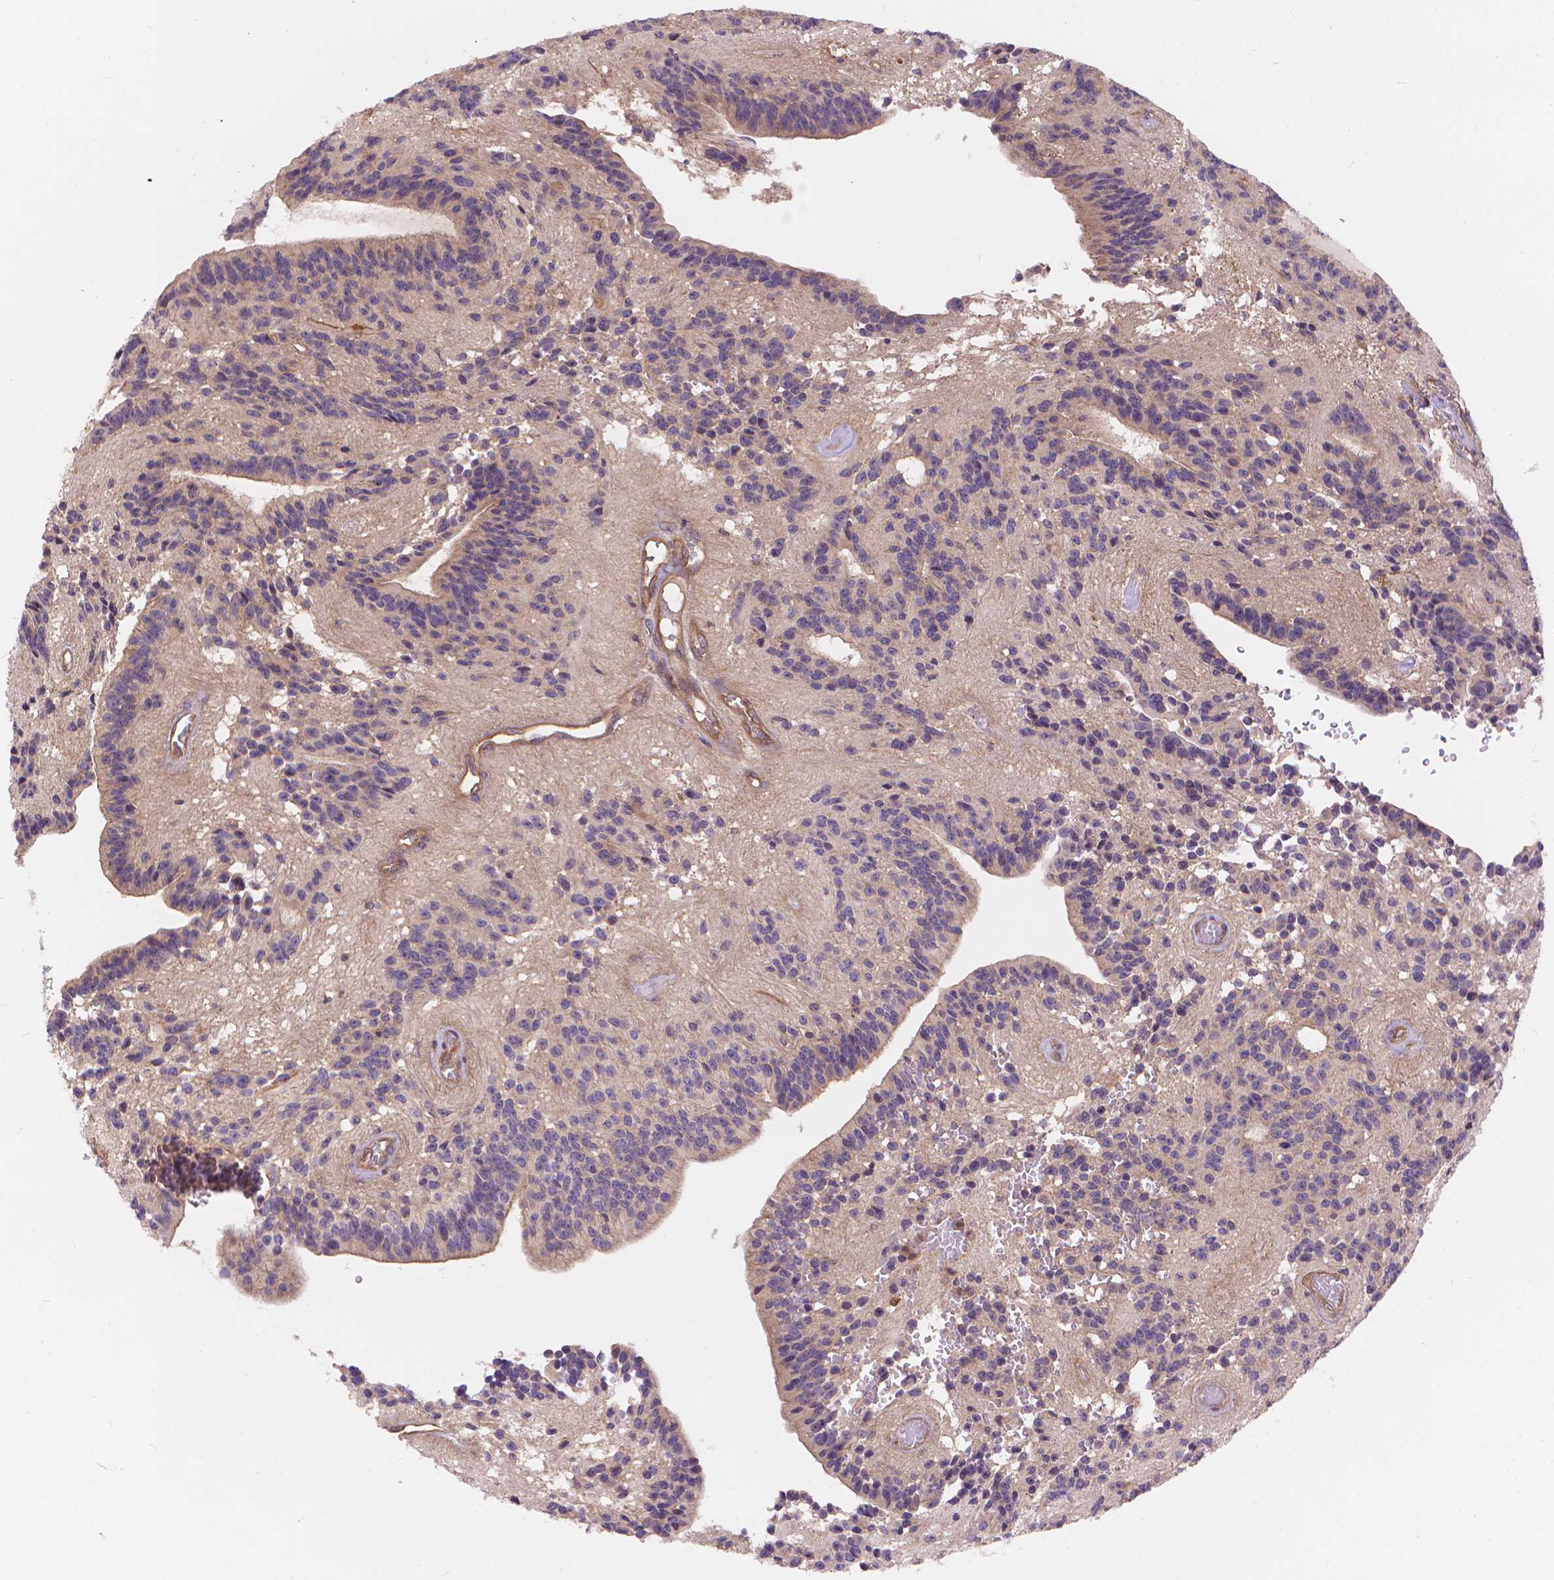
{"staining": {"intensity": "negative", "quantity": "none", "location": "none"}, "tissue": "glioma", "cell_type": "Tumor cells", "image_type": "cancer", "snomed": [{"axis": "morphology", "description": "Glioma, malignant, Low grade"}, {"axis": "topography", "description": "Brain"}], "caption": "There is no significant positivity in tumor cells of glioma.", "gene": "ARAP1", "patient": {"sex": "male", "age": 31}}